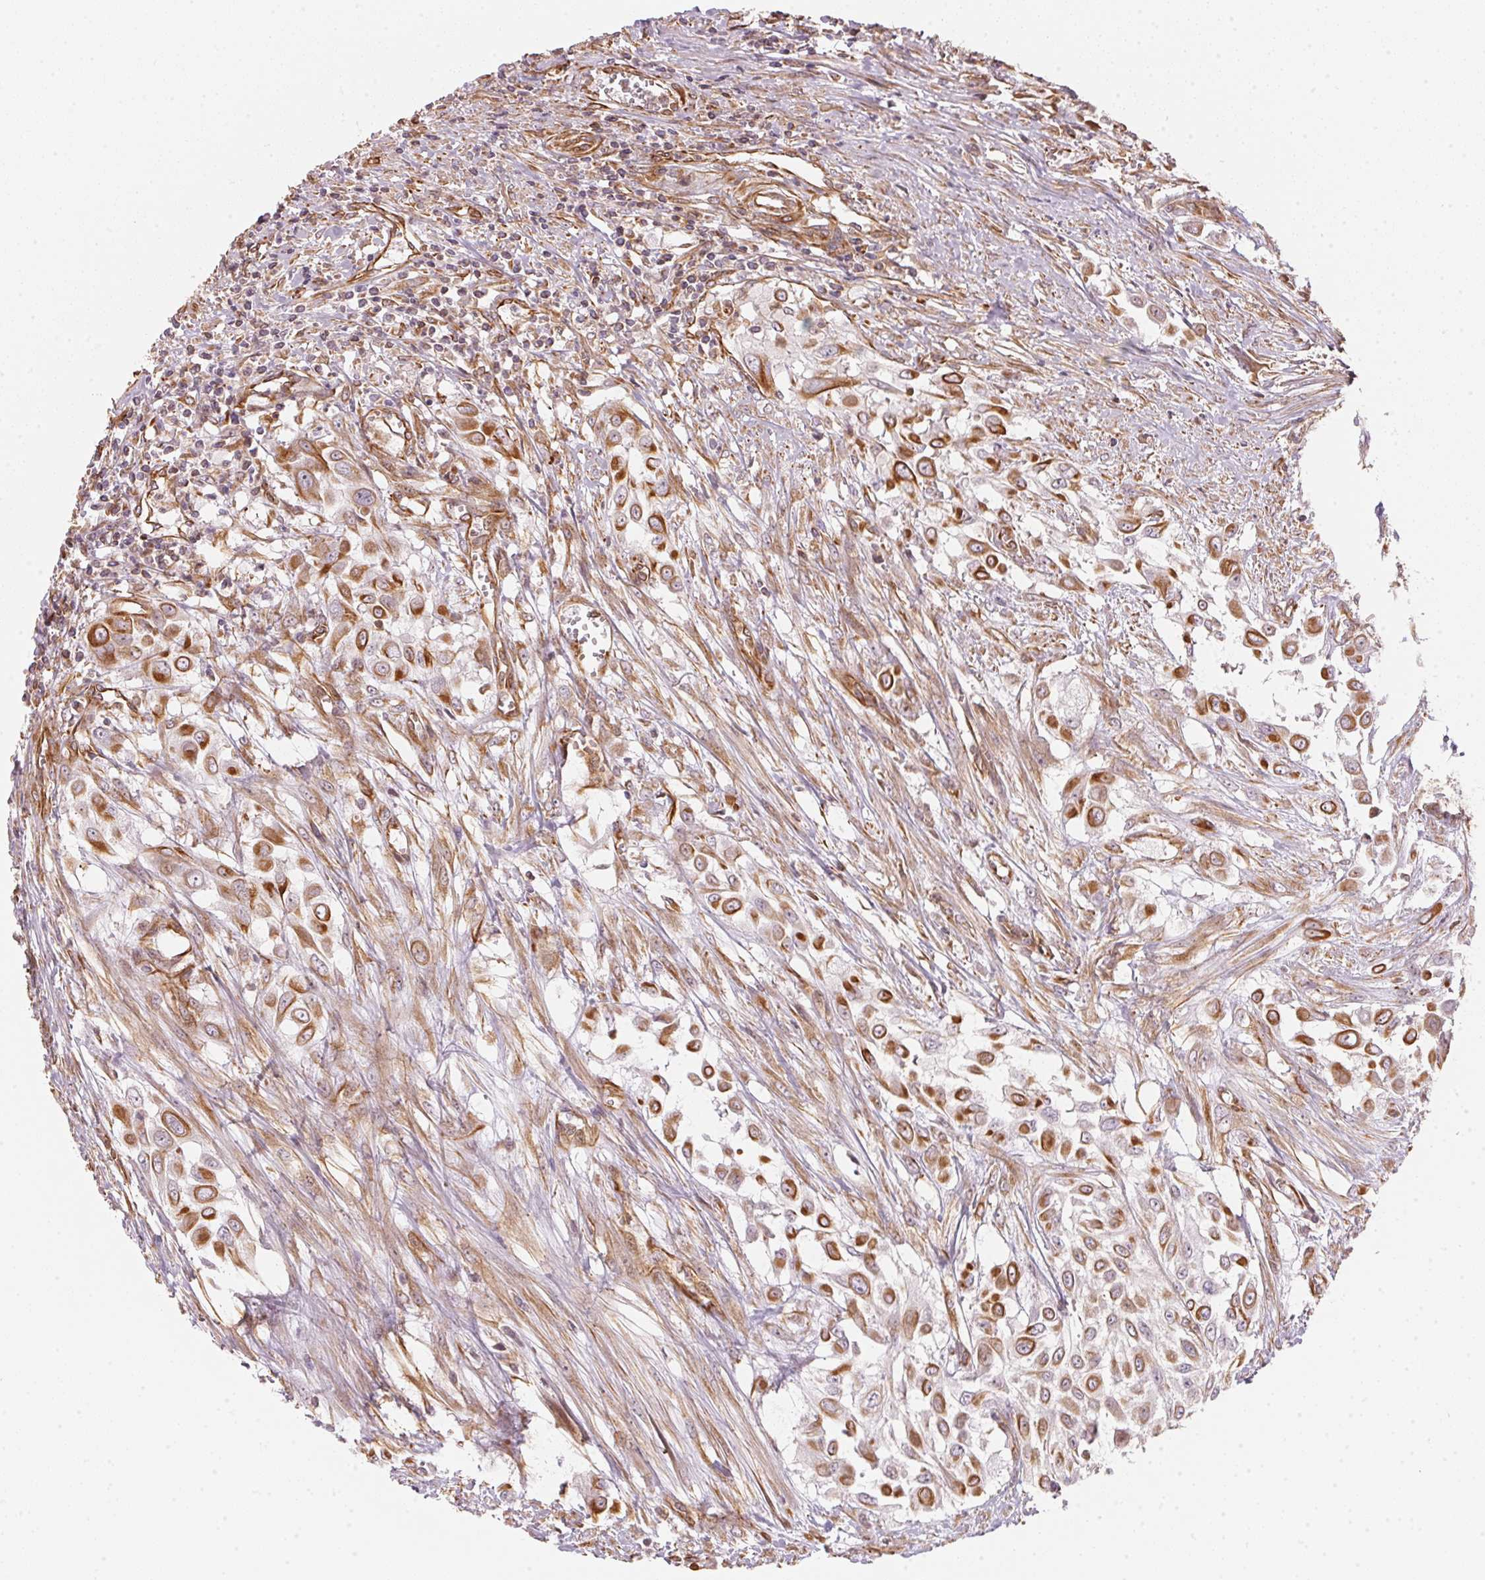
{"staining": {"intensity": "strong", "quantity": "25%-75%", "location": "cytoplasmic/membranous"}, "tissue": "urothelial cancer", "cell_type": "Tumor cells", "image_type": "cancer", "snomed": [{"axis": "morphology", "description": "Urothelial carcinoma, High grade"}, {"axis": "topography", "description": "Urinary bladder"}], "caption": "High-power microscopy captured an immunohistochemistry micrograph of high-grade urothelial carcinoma, revealing strong cytoplasmic/membranous positivity in about 25%-75% of tumor cells.", "gene": "FOXR2", "patient": {"sex": "male", "age": 57}}